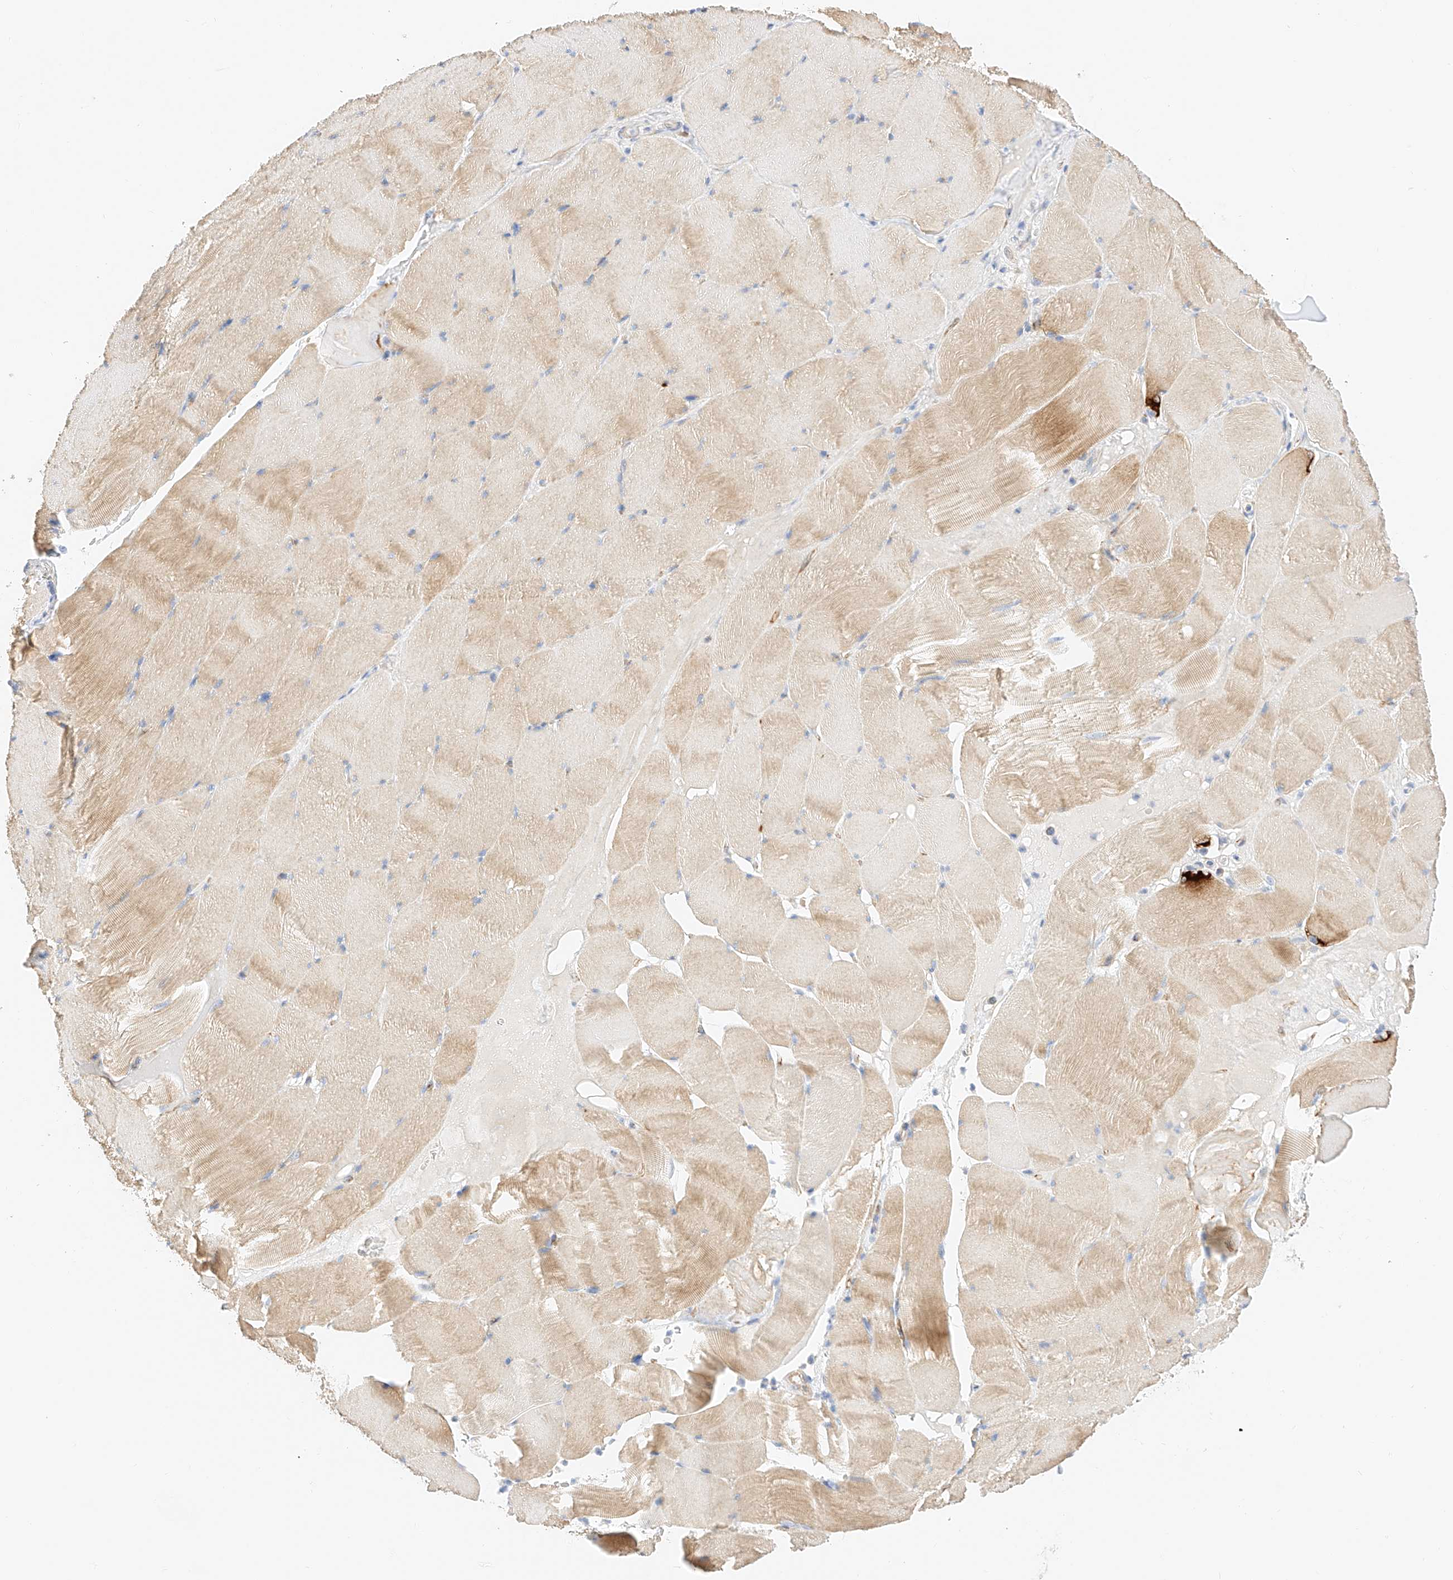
{"staining": {"intensity": "weak", "quantity": ">75%", "location": "cytoplasmic/membranous"}, "tissue": "skeletal muscle", "cell_type": "Myocytes", "image_type": "normal", "snomed": [{"axis": "morphology", "description": "Normal tissue, NOS"}, {"axis": "topography", "description": "Skeletal muscle"}], "caption": "IHC image of normal skeletal muscle: skeletal muscle stained using IHC reveals low levels of weak protein expression localized specifically in the cytoplasmic/membranous of myocytes, appearing as a cytoplasmic/membranous brown color.", "gene": "CDCP2", "patient": {"sex": "male", "age": 62}}